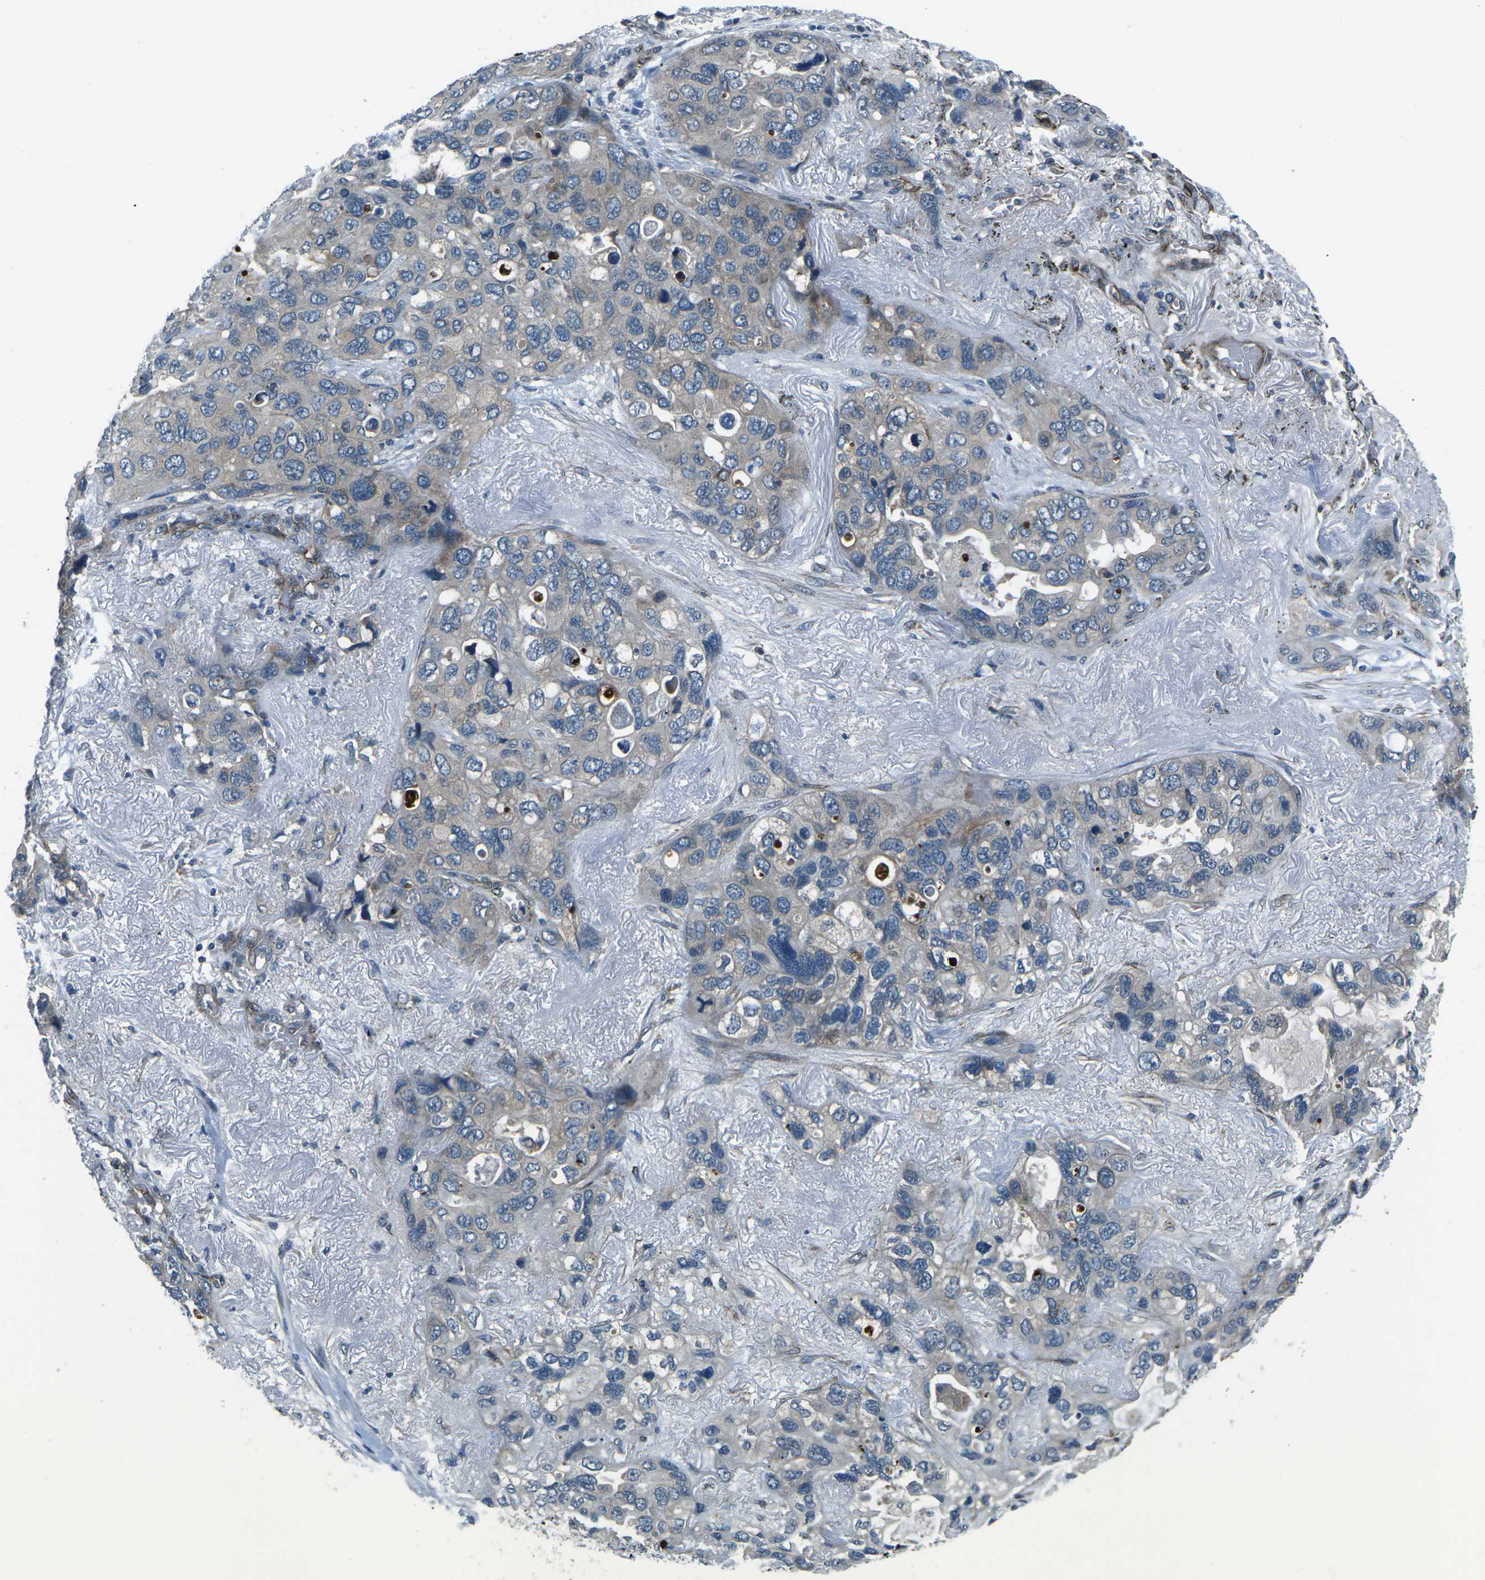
{"staining": {"intensity": "weak", "quantity": "25%-75%", "location": "cytoplasmic/membranous"}, "tissue": "lung cancer", "cell_type": "Tumor cells", "image_type": "cancer", "snomed": [{"axis": "morphology", "description": "Squamous cell carcinoma, NOS"}, {"axis": "topography", "description": "Lung"}], "caption": "A photomicrograph showing weak cytoplasmic/membranous positivity in about 25%-75% of tumor cells in squamous cell carcinoma (lung), as visualized by brown immunohistochemical staining.", "gene": "AFAP1", "patient": {"sex": "female", "age": 73}}